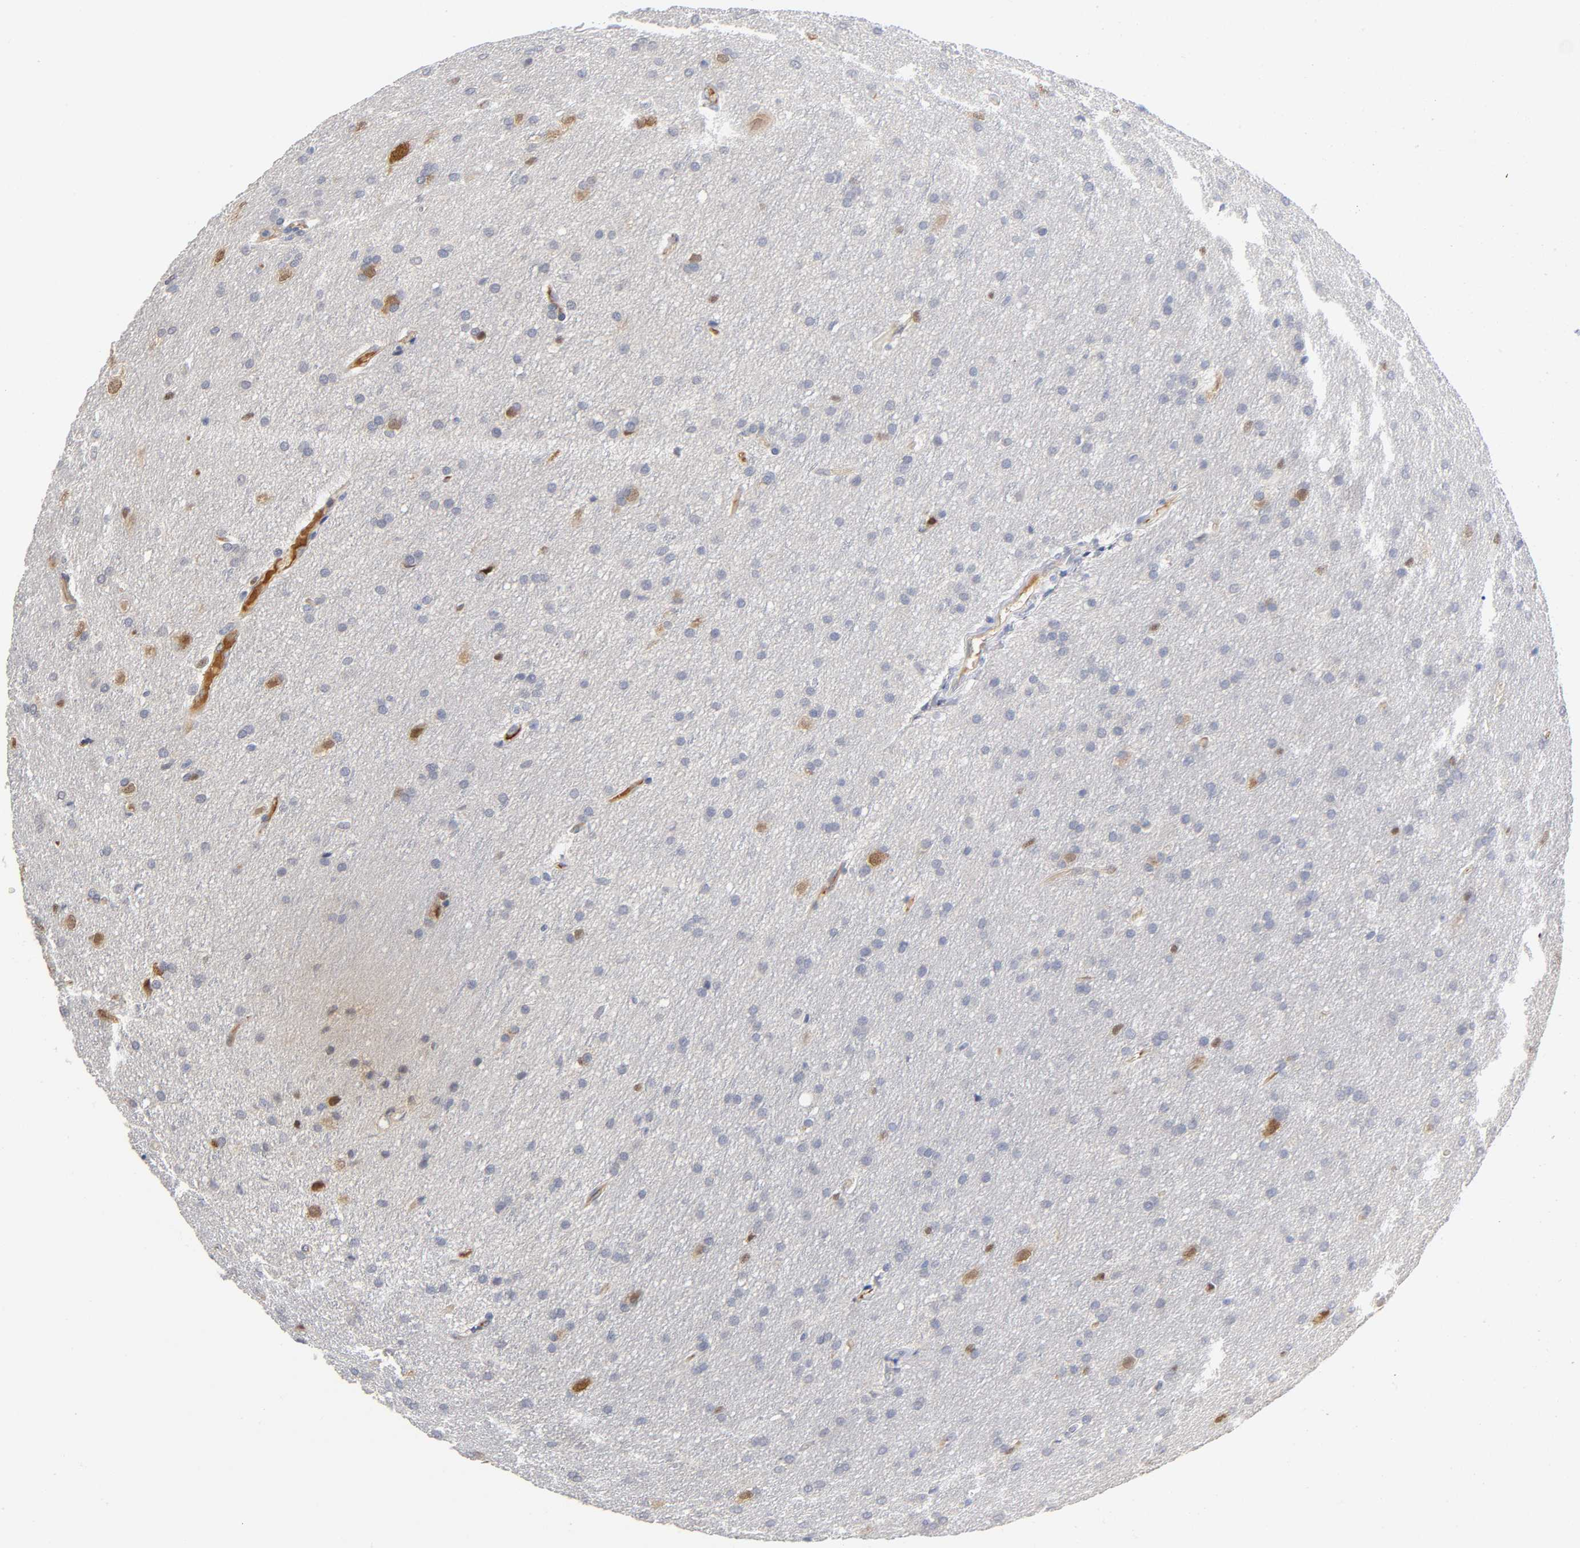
{"staining": {"intensity": "moderate", "quantity": "<25%", "location": "cytoplasmic/membranous,nuclear"}, "tissue": "glioma", "cell_type": "Tumor cells", "image_type": "cancer", "snomed": [{"axis": "morphology", "description": "Glioma, malignant, Low grade"}, {"axis": "topography", "description": "Brain"}], "caption": "Protein analysis of glioma tissue shows moderate cytoplasmic/membranous and nuclear positivity in approximately <25% of tumor cells.", "gene": "NOVA1", "patient": {"sex": "female", "age": 32}}